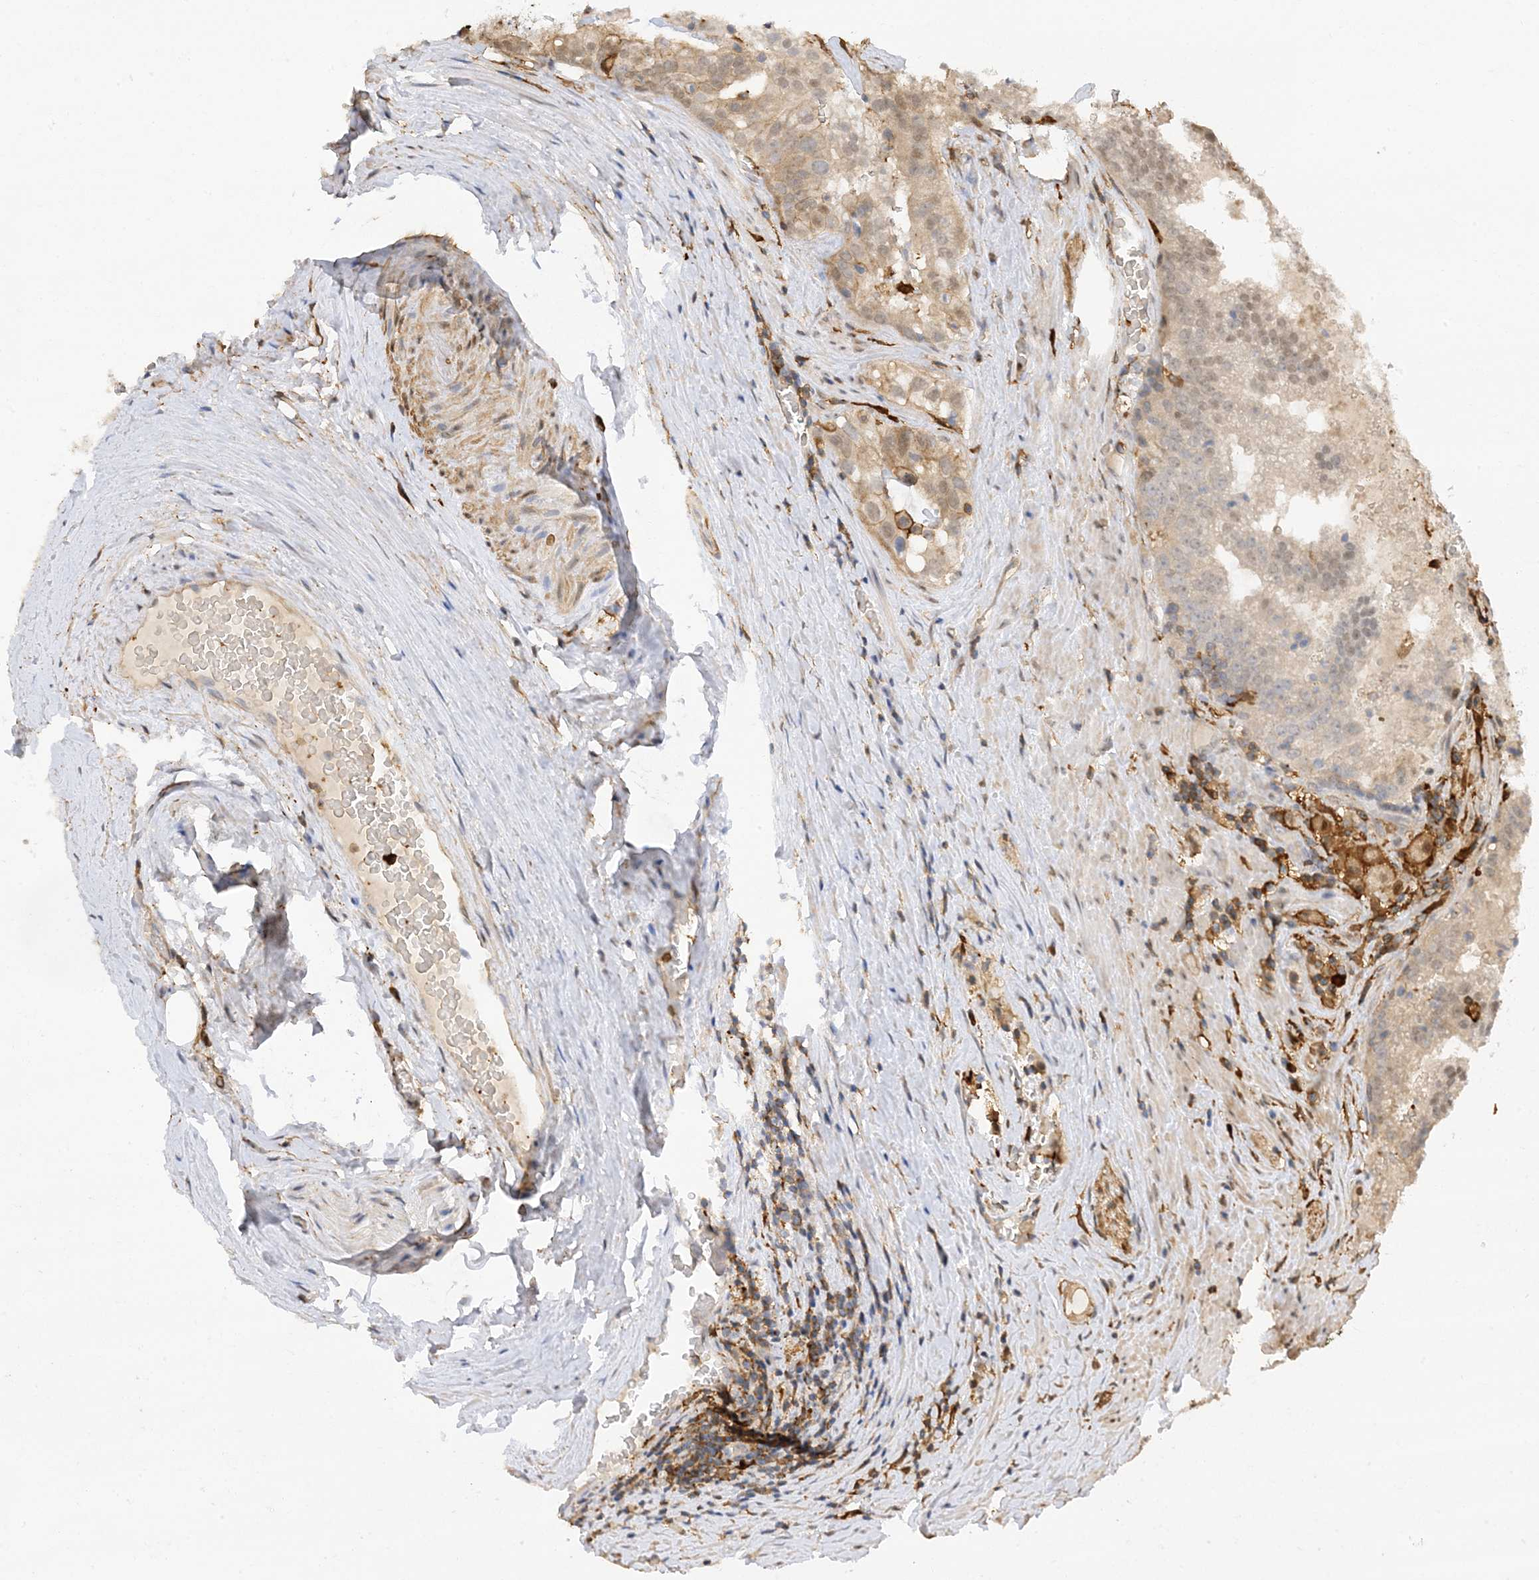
{"staining": {"intensity": "weak", "quantity": "<25%", "location": "cytoplasmic/membranous,nuclear"}, "tissue": "prostate cancer", "cell_type": "Tumor cells", "image_type": "cancer", "snomed": [{"axis": "morphology", "description": "Adenocarcinoma, High grade"}, {"axis": "topography", "description": "Prostate"}], "caption": "High magnification brightfield microscopy of prostate high-grade adenocarcinoma stained with DAB (brown) and counterstained with hematoxylin (blue): tumor cells show no significant expression.", "gene": "PHACTR2", "patient": {"sex": "male", "age": 68}}